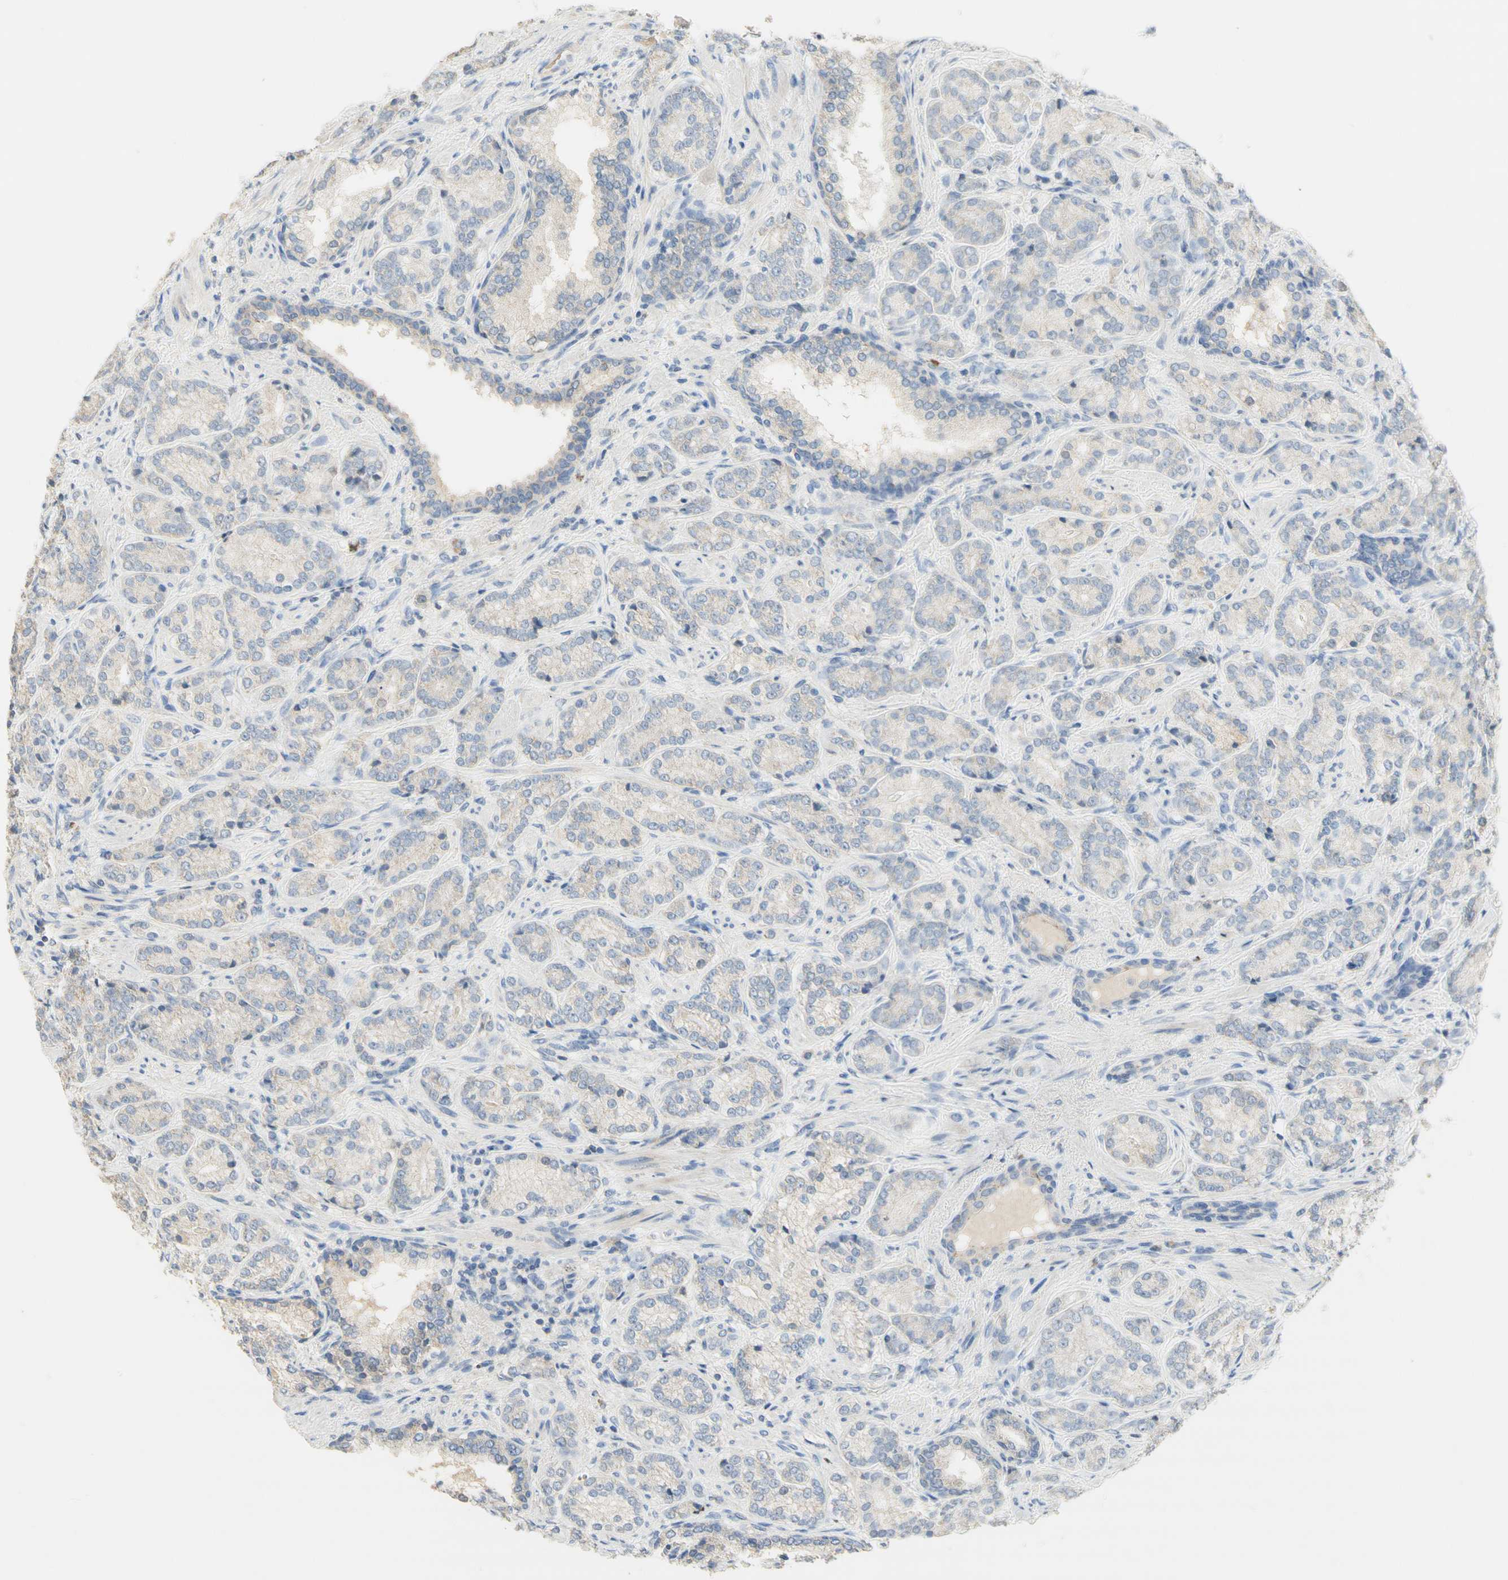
{"staining": {"intensity": "weak", "quantity": "<25%", "location": "cytoplasmic/membranous"}, "tissue": "prostate cancer", "cell_type": "Tumor cells", "image_type": "cancer", "snomed": [{"axis": "morphology", "description": "Adenocarcinoma, High grade"}, {"axis": "topography", "description": "Prostate"}], "caption": "A photomicrograph of prostate cancer (adenocarcinoma (high-grade)) stained for a protein exhibits no brown staining in tumor cells.", "gene": "NECTIN4", "patient": {"sex": "male", "age": 61}}